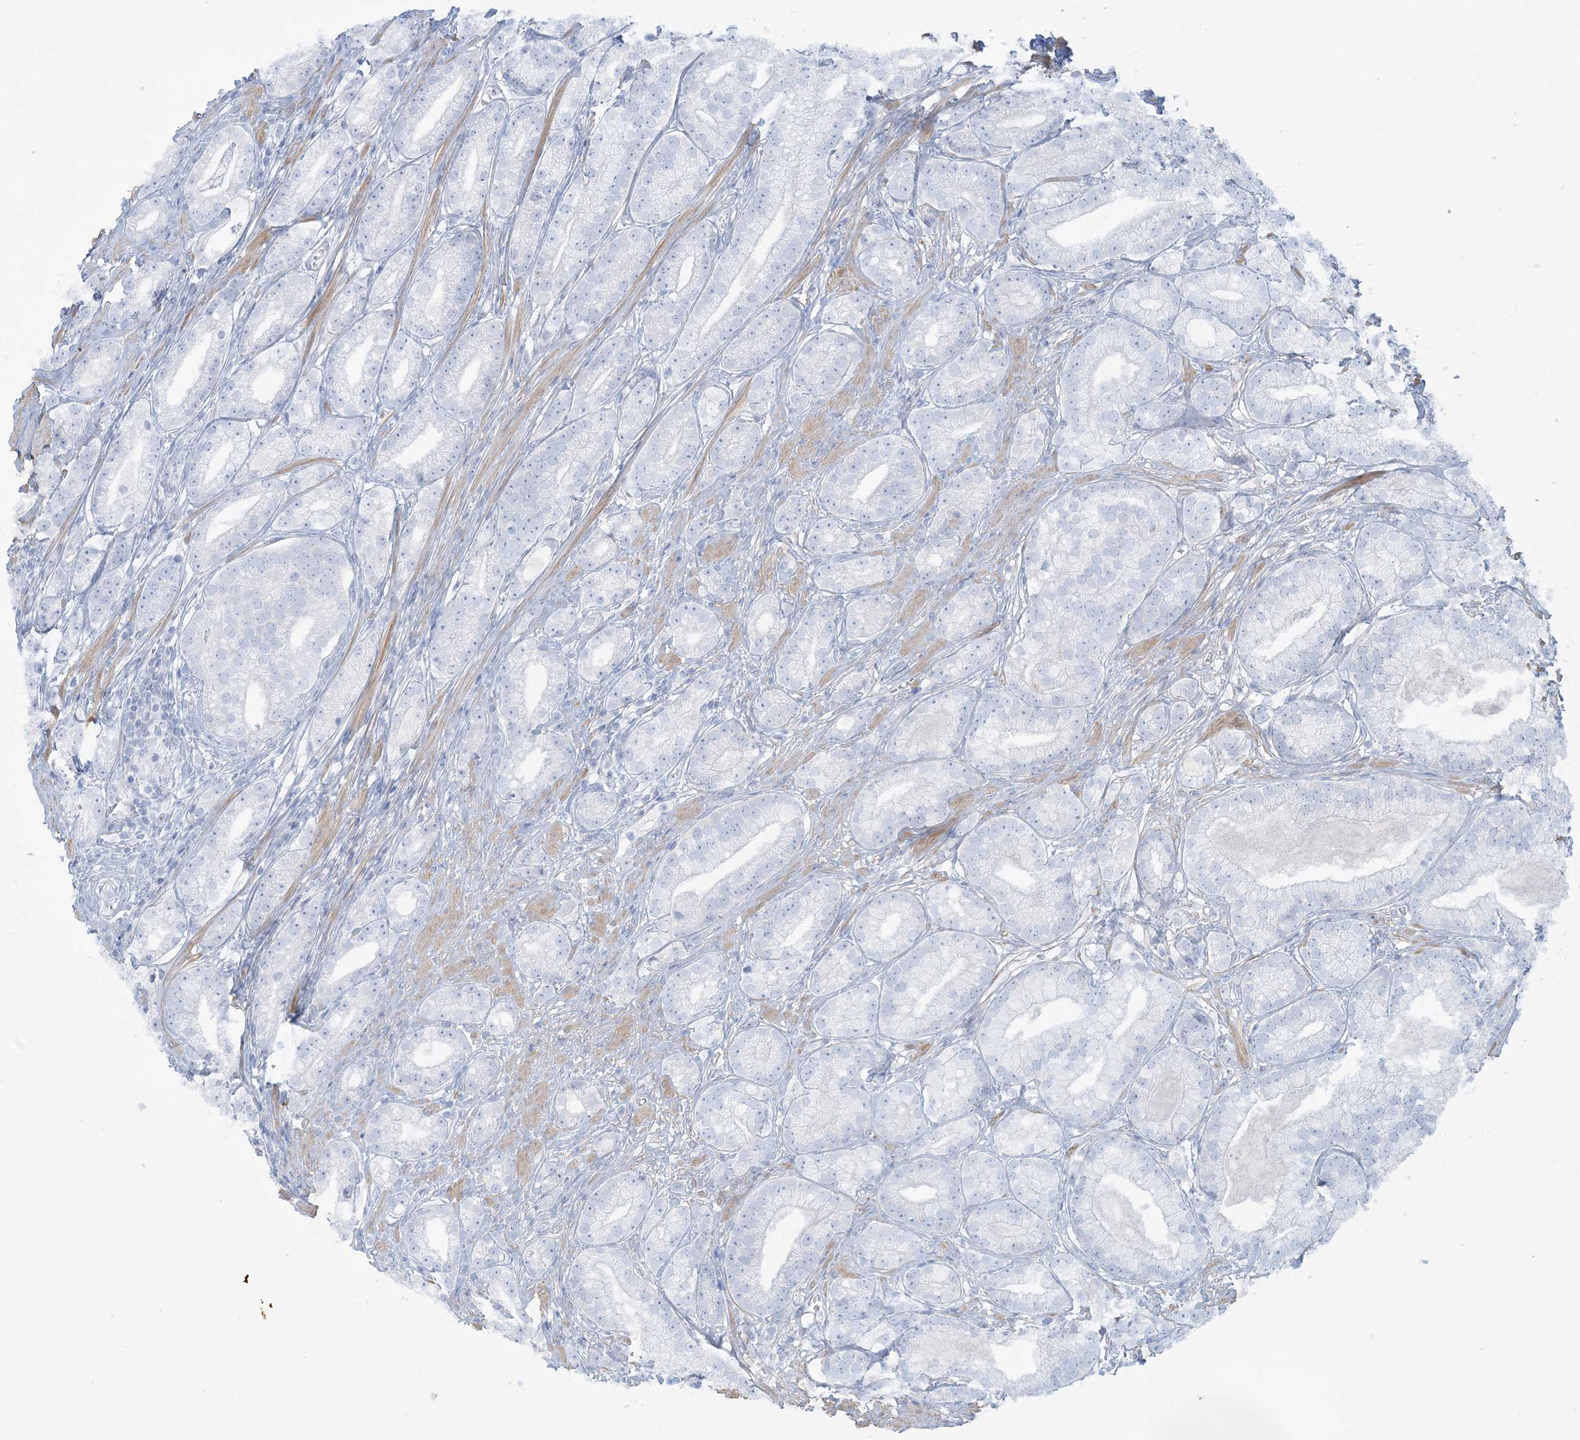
{"staining": {"intensity": "negative", "quantity": "none", "location": "none"}, "tissue": "prostate cancer", "cell_type": "Tumor cells", "image_type": "cancer", "snomed": [{"axis": "morphology", "description": "Adenocarcinoma, High grade"}, {"axis": "topography", "description": "Prostate"}], "caption": "IHC photomicrograph of prostate high-grade adenocarcinoma stained for a protein (brown), which shows no positivity in tumor cells. Nuclei are stained in blue.", "gene": "AGXT", "patient": {"sex": "male", "age": 69}}